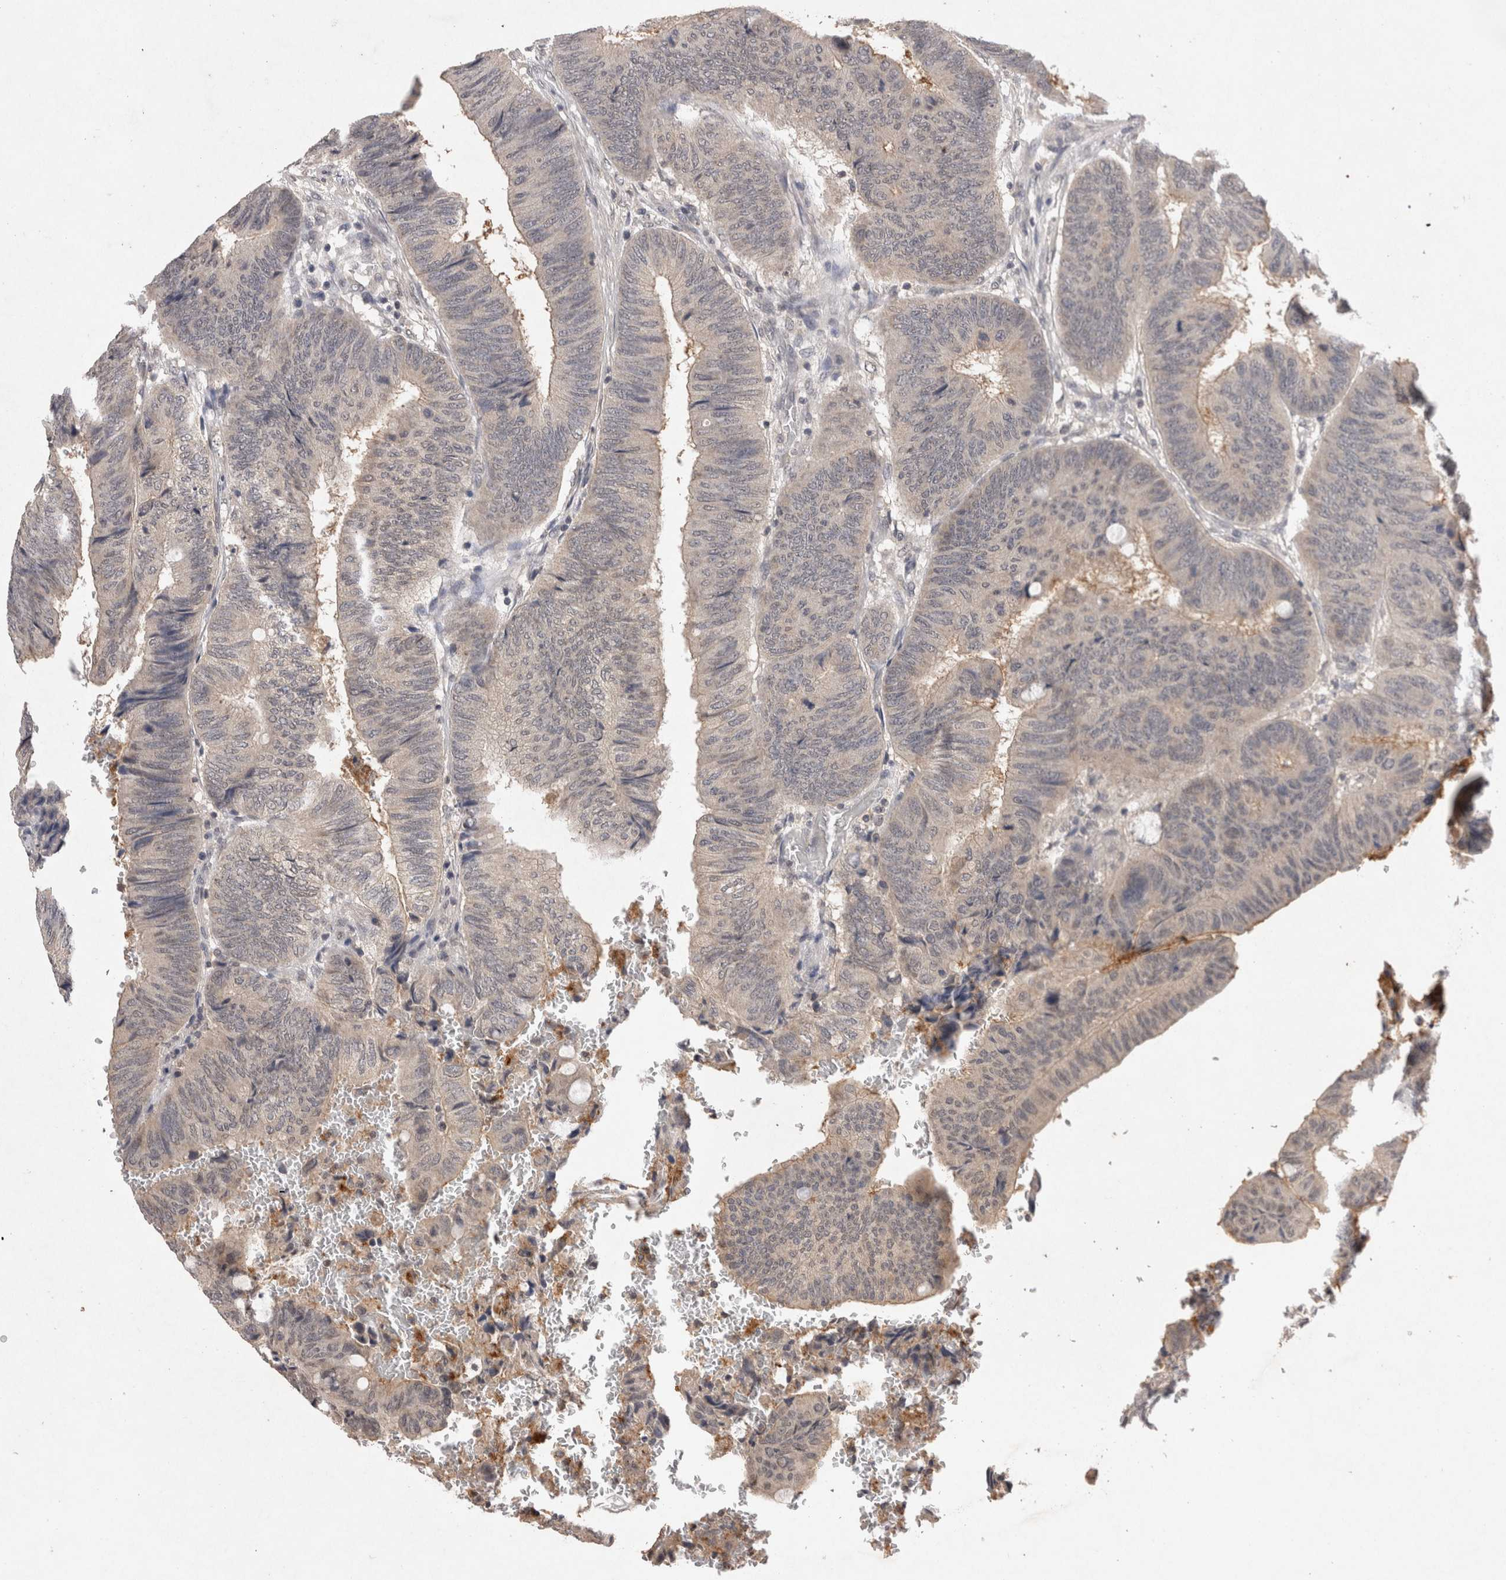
{"staining": {"intensity": "negative", "quantity": "none", "location": "none"}, "tissue": "colorectal cancer", "cell_type": "Tumor cells", "image_type": "cancer", "snomed": [{"axis": "morphology", "description": "Normal tissue, NOS"}, {"axis": "morphology", "description": "Adenocarcinoma, NOS"}, {"axis": "topography", "description": "Rectum"}, {"axis": "topography", "description": "Peripheral nerve tissue"}], "caption": "The photomicrograph shows no significant expression in tumor cells of colorectal cancer (adenocarcinoma). Brightfield microscopy of immunohistochemistry stained with DAB (brown) and hematoxylin (blue), captured at high magnification.", "gene": "RASSF3", "patient": {"sex": "male", "age": 92}}